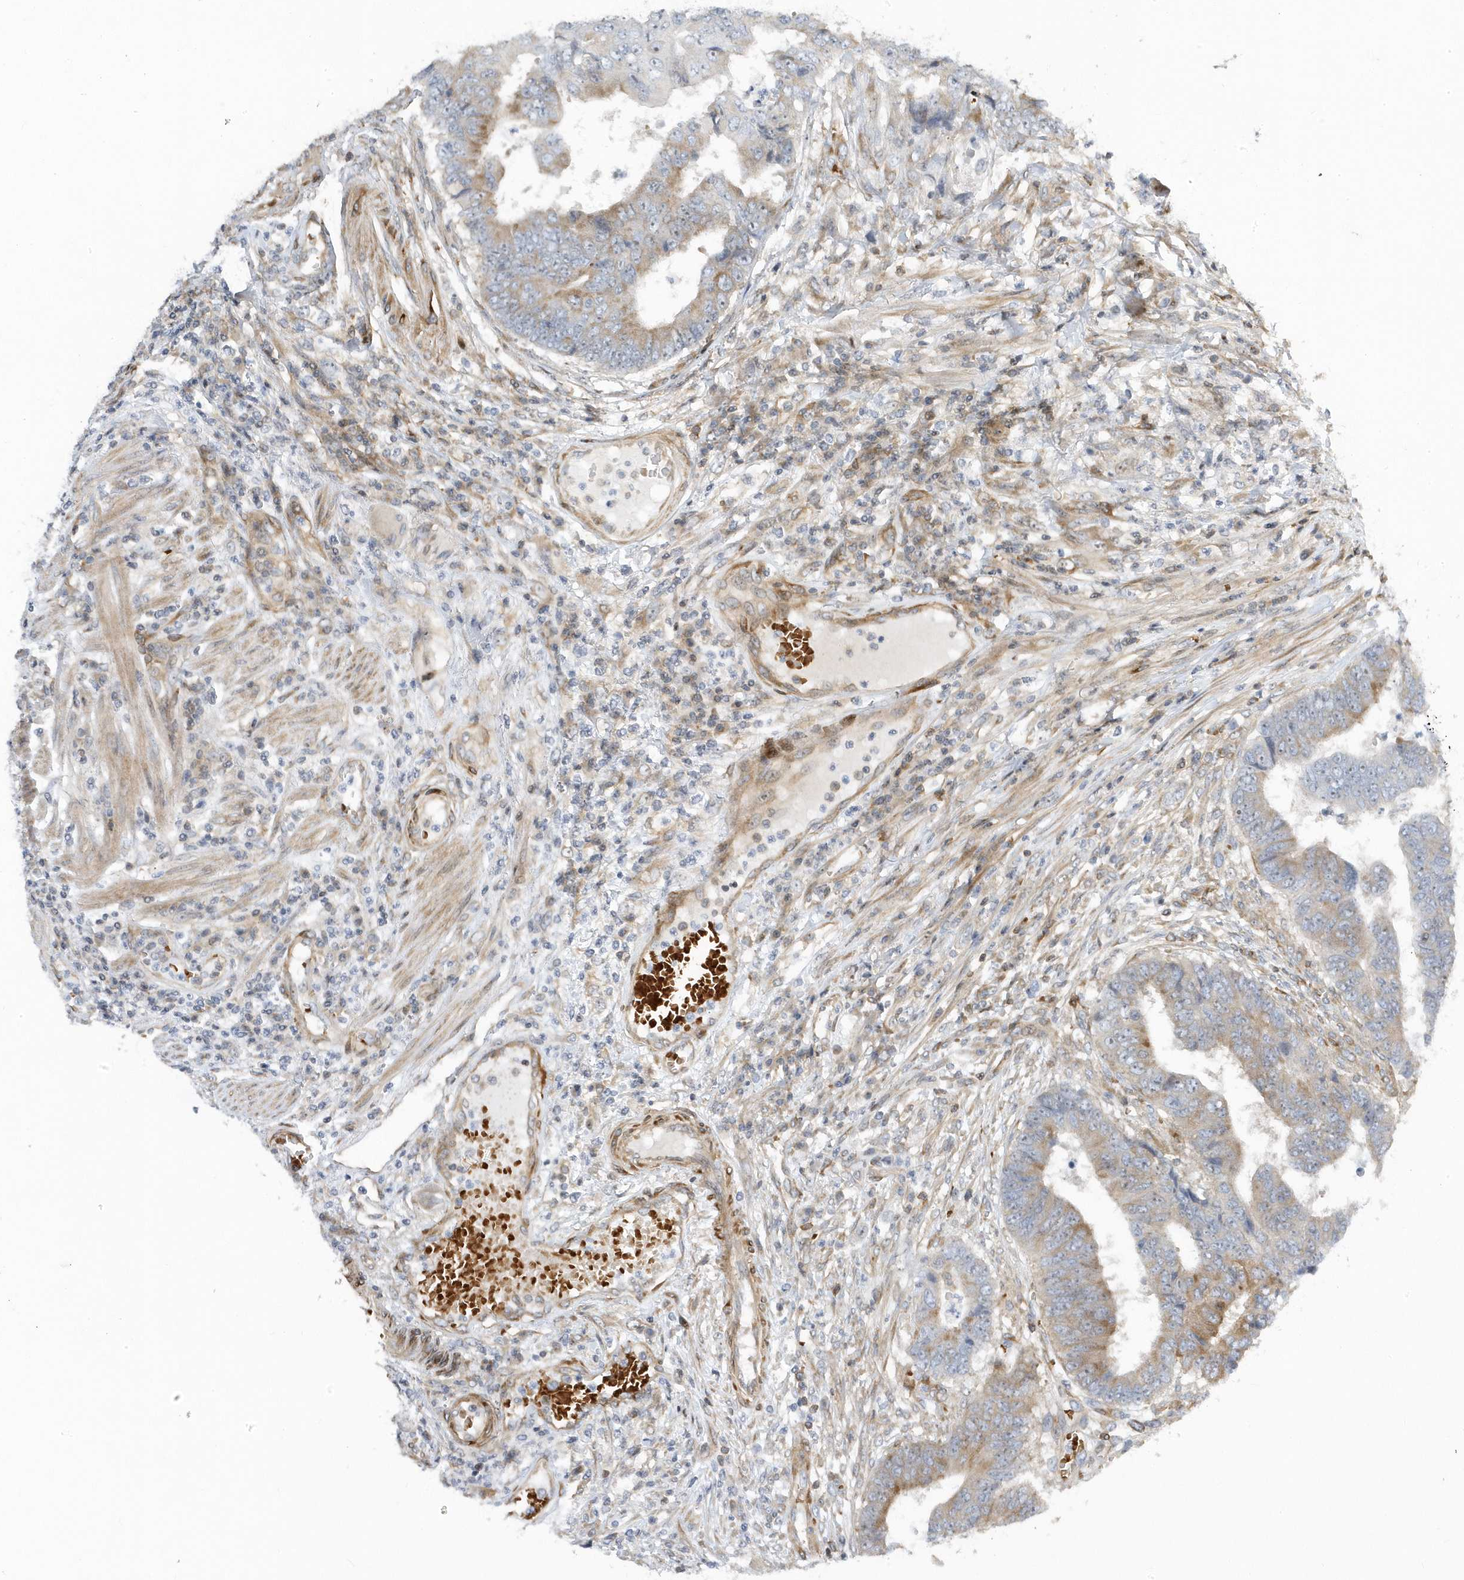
{"staining": {"intensity": "moderate", "quantity": "<25%", "location": "cytoplasmic/membranous"}, "tissue": "colorectal cancer", "cell_type": "Tumor cells", "image_type": "cancer", "snomed": [{"axis": "morphology", "description": "Adenocarcinoma, NOS"}, {"axis": "topography", "description": "Rectum"}], "caption": "This is a histology image of immunohistochemistry staining of colorectal cancer (adenocarcinoma), which shows moderate staining in the cytoplasmic/membranous of tumor cells.", "gene": "MAP7D3", "patient": {"sex": "male", "age": 84}}